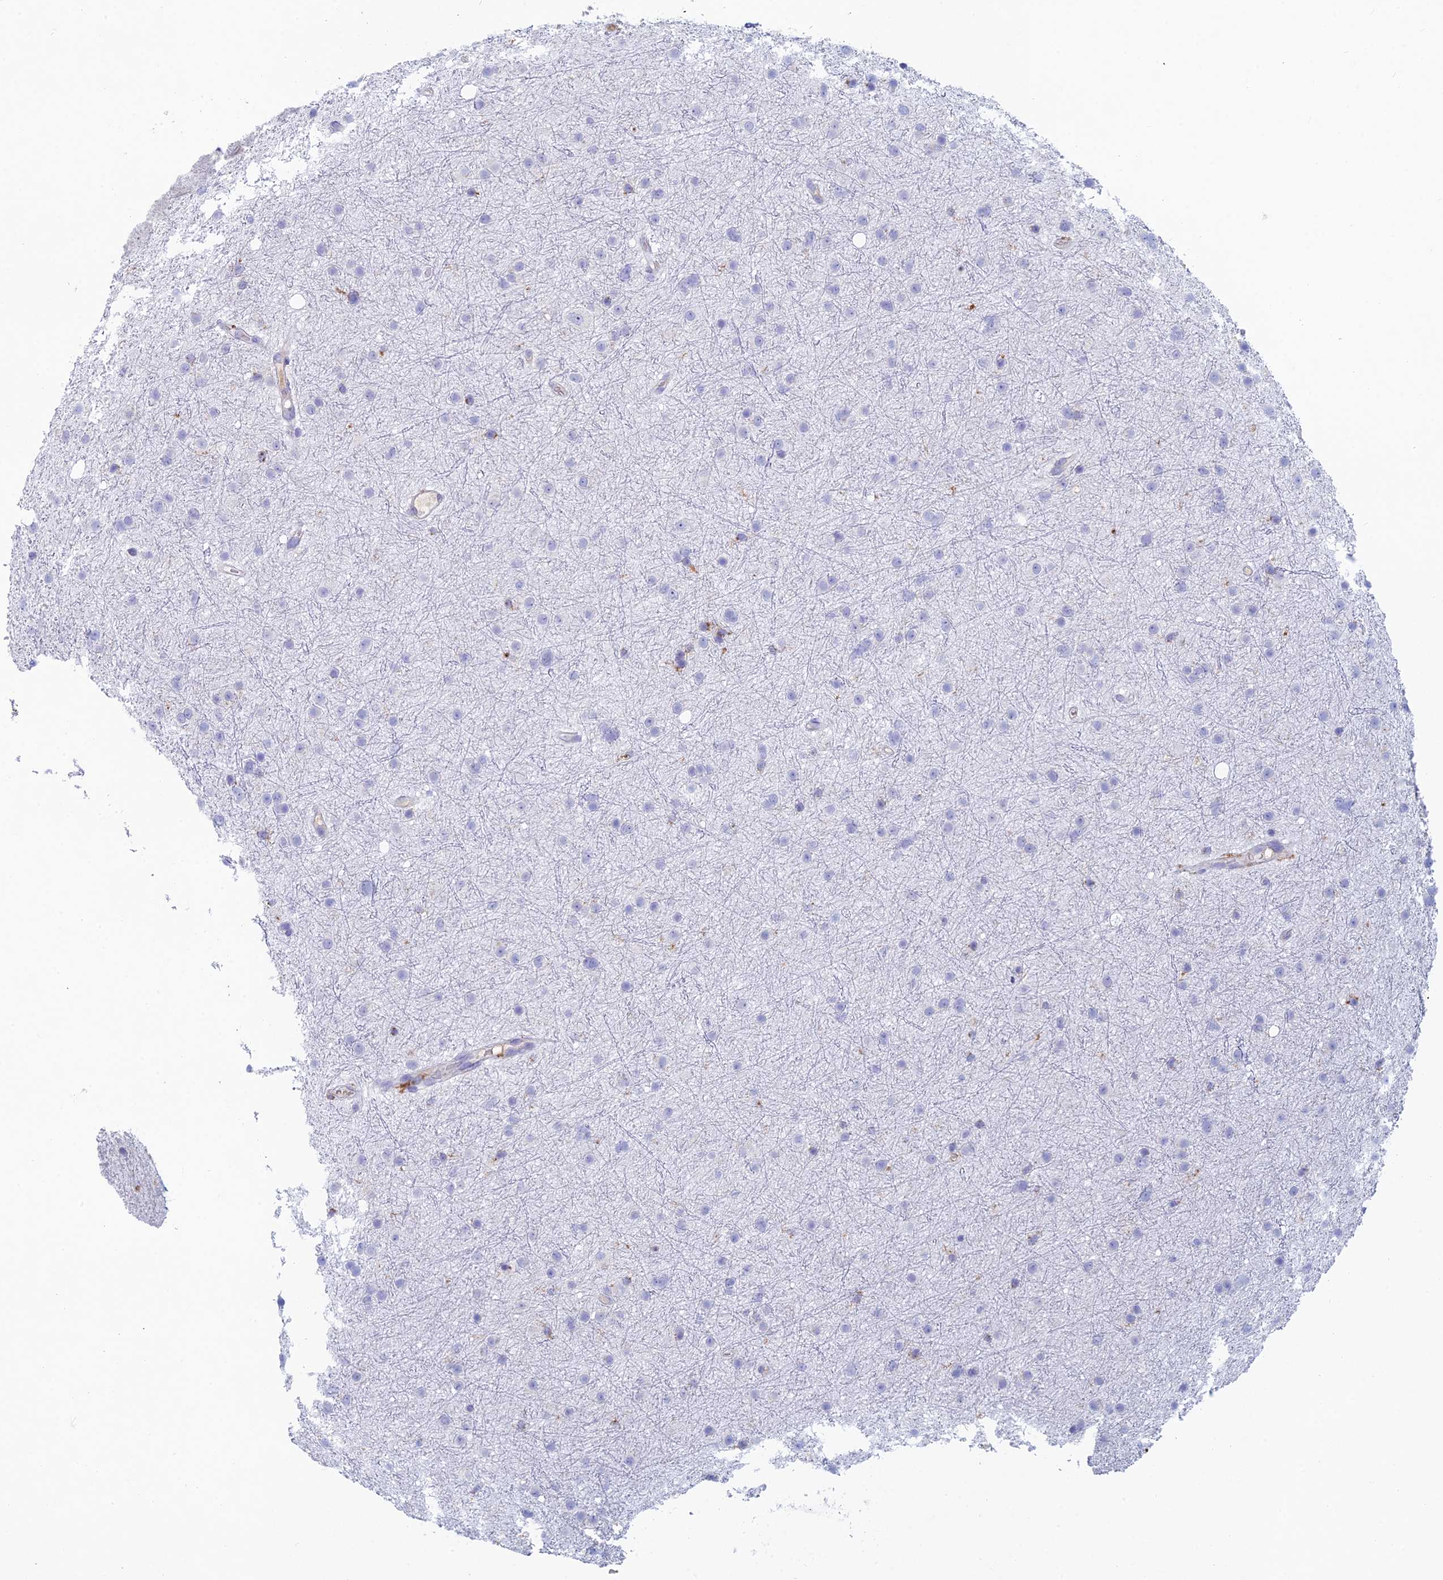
{"staining": {"intensity": "negative", "quantity": "none", "location": "none"}, "tissue": "glioma", "cell_type": "Tumor cells", "image_type": "cancer", "snomed": [{"axis": "morphology", "description": "Glioma, malignant, Low grade"}, {"axis": "topography", "description": "Cerebral cortex"}], "caption": "Immunohistochemistry (IHC) of human malignant glioma (low-grade) reveals no expression in tumor cells. (Brightfield microscopy of DAB (3,3'-diaminobenzidine) immunohistochemistry (IHC) at high magnification).", "gene": "FERD3L", "patient": {"sex": "female", "age": 39}}